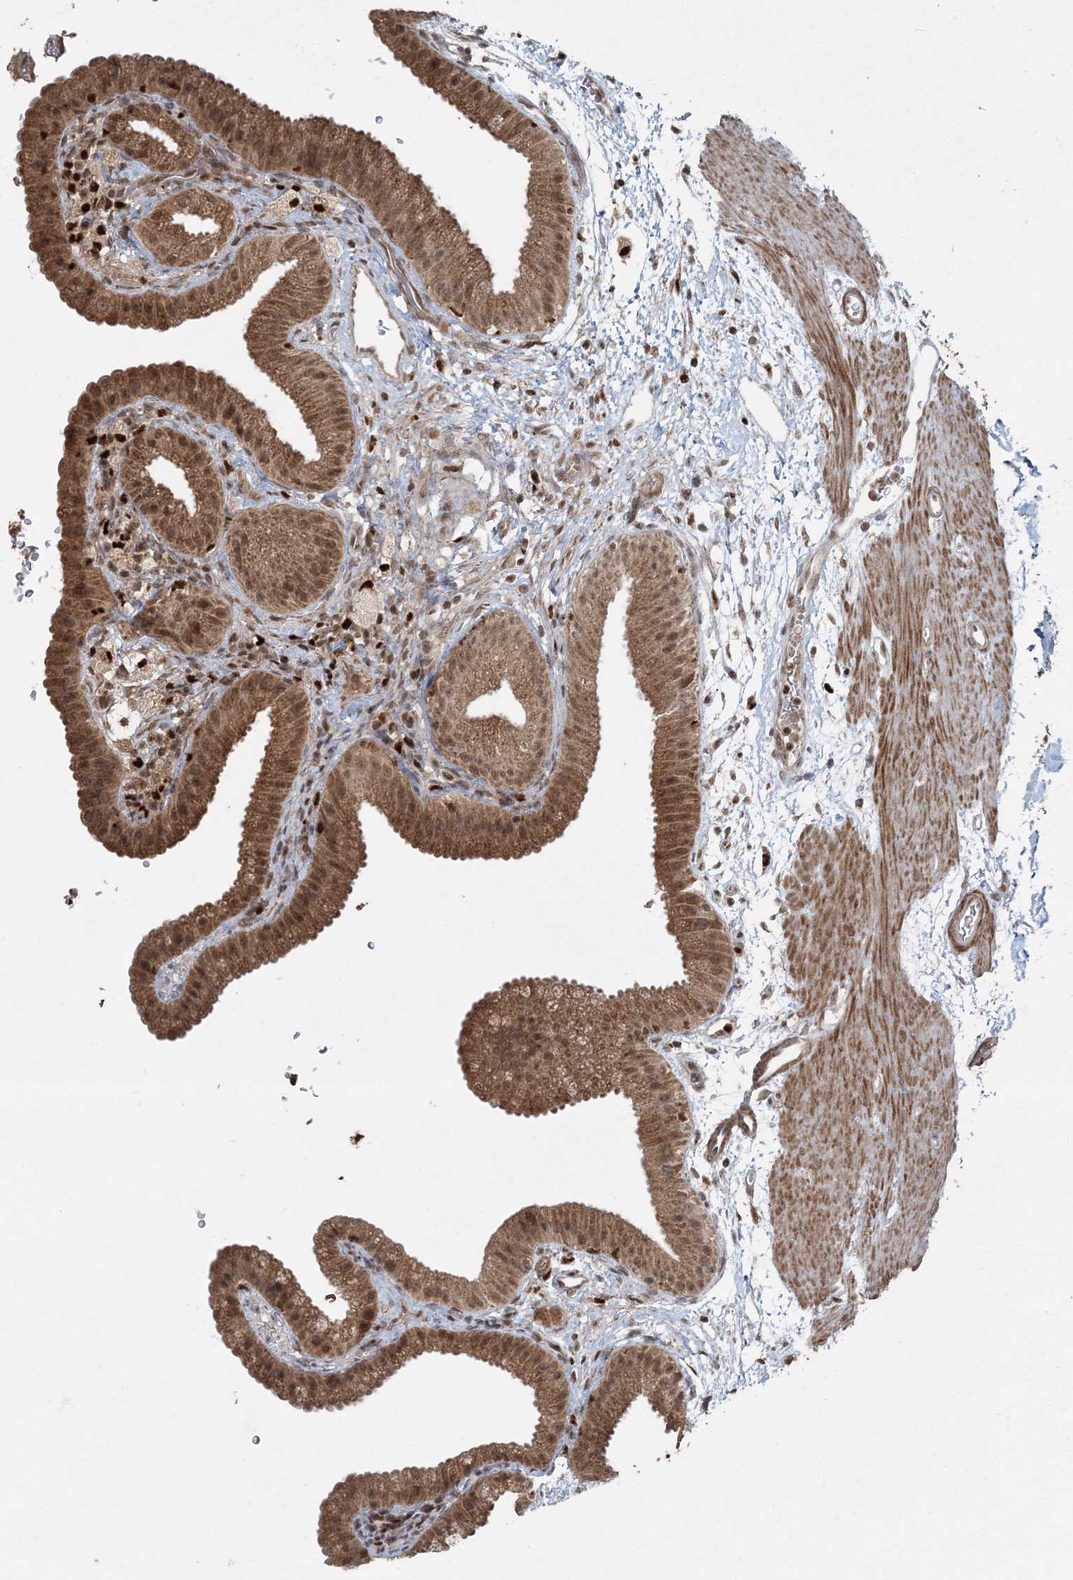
{"staining": {"intensity": "moderate", "quantity": ">75%", "location": "cytoplasmic/membranous,nuclear"}, "tissue": "gallbladder", "cell_type": "Glandular cells", "image_type": "normal", "snomed": [{"axis": "morphology", "description": "Normal tissue, NOS"}, {"axis": "topography", "description": "Gallbladder"}], "caption": "IHC photomicrograph of normal gallbladder: gallbladder stained using immunohistochemistry (IHC) displays medium levels of moderate protein expression localized specifically in the cytoplasmic/membranous,nuclear of glandular cells, appearing as a cytoplasmic/membranous,nuclear brown color.", "gene": "SLU7", "patient": {"sex": "female", "age": 64}}